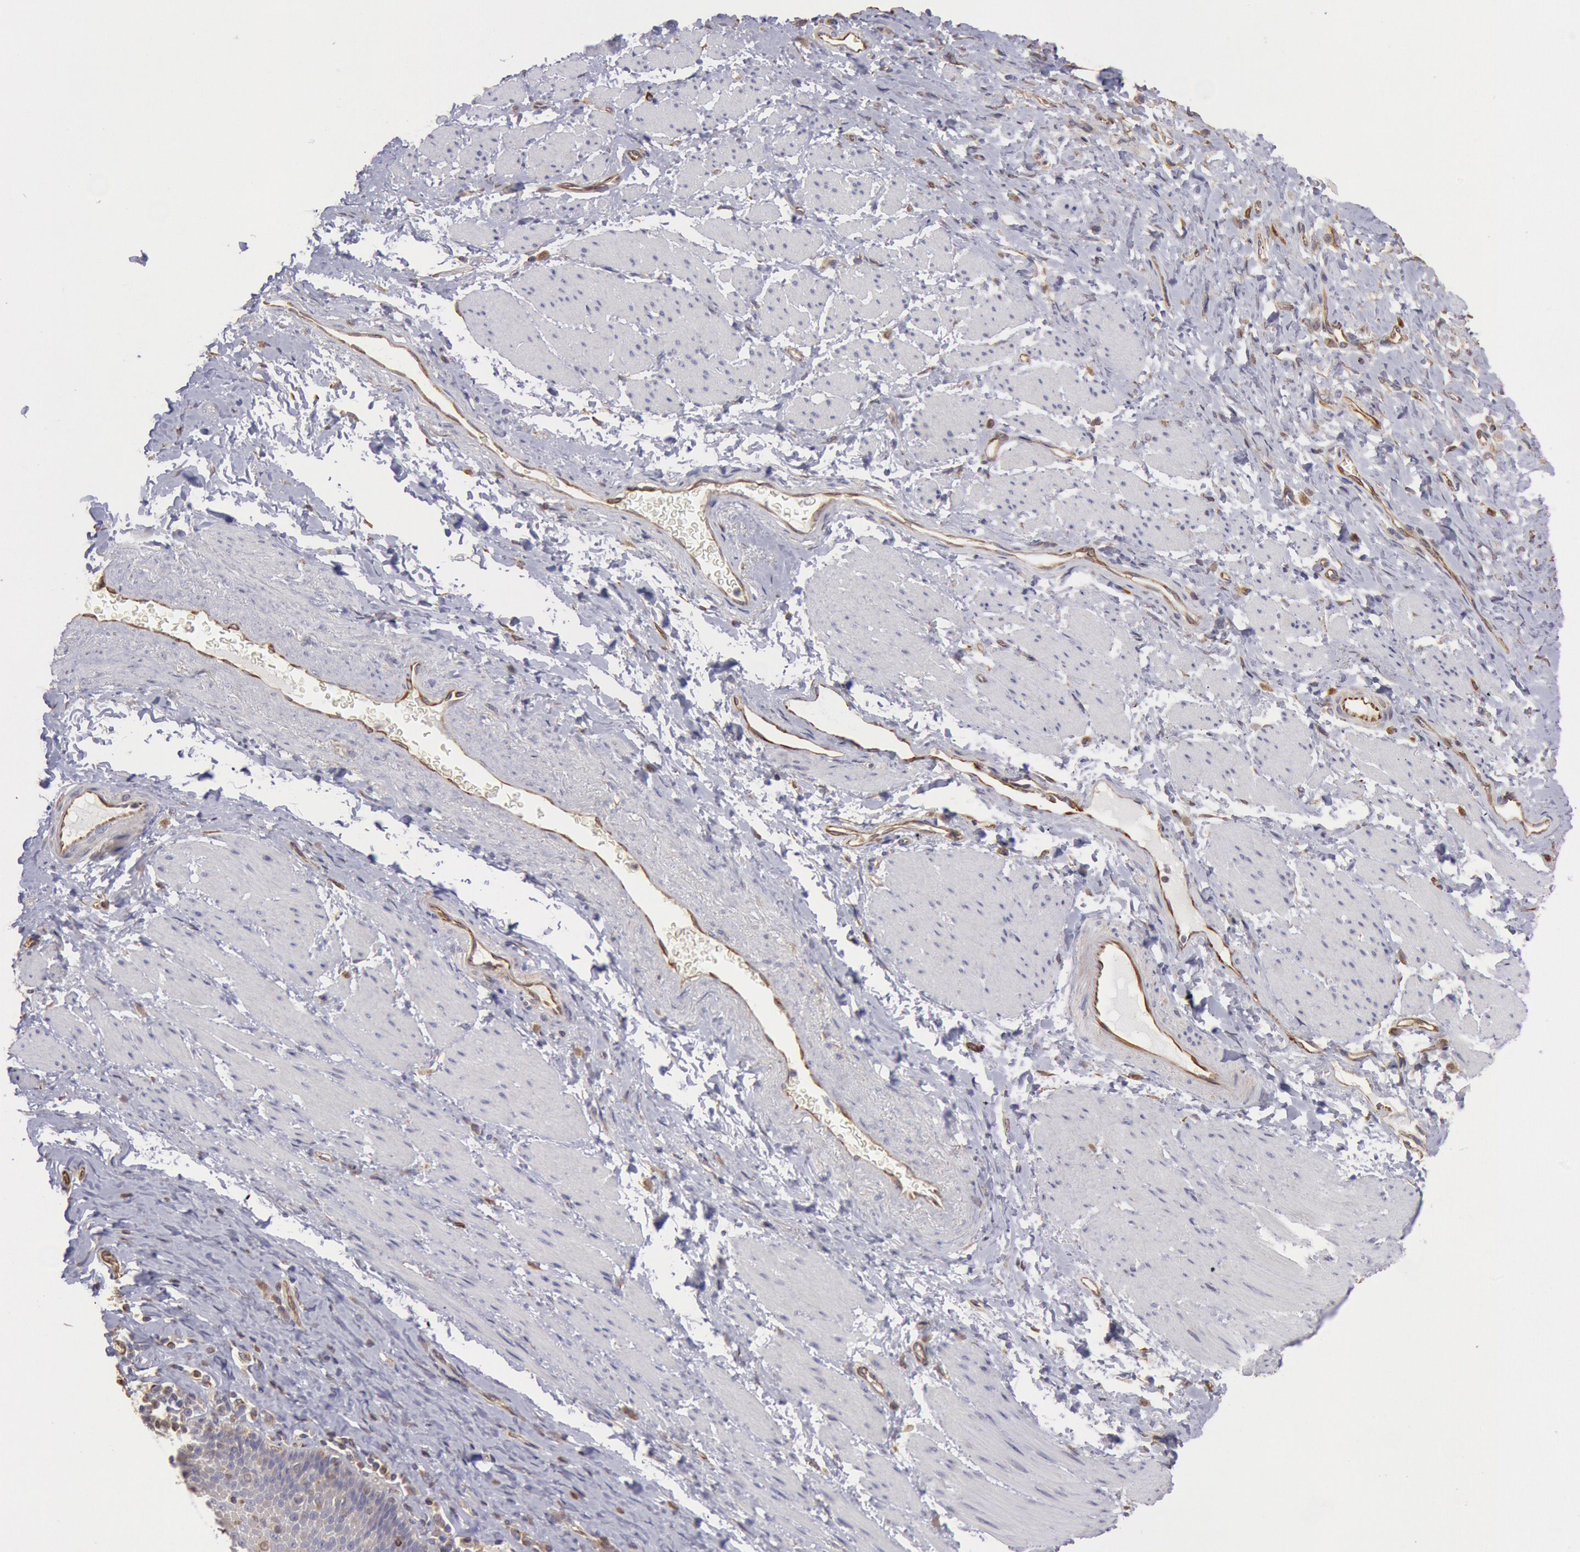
{"staining": {"intensity": "weak", "quantity": "<25%", "location": "cytoplasmic/membranous"}, "tissue": "esophagus", "cell_type": "Squamous epithelial cells", "image_type": "normal", "snomed": [{"axis": "morphology", "description": "Normal tissue, NOS"}, {"axis": "topography", "description": "Esophagus"}], "caption": "Immunohistochemistry (IHC) histopathology image of benign human esophagus stained for a protein (brown), which demonstrates no expression in squamous epithelial cells.", "gene": "RNF139", "patient": {"sex": "female", "age": 61}}